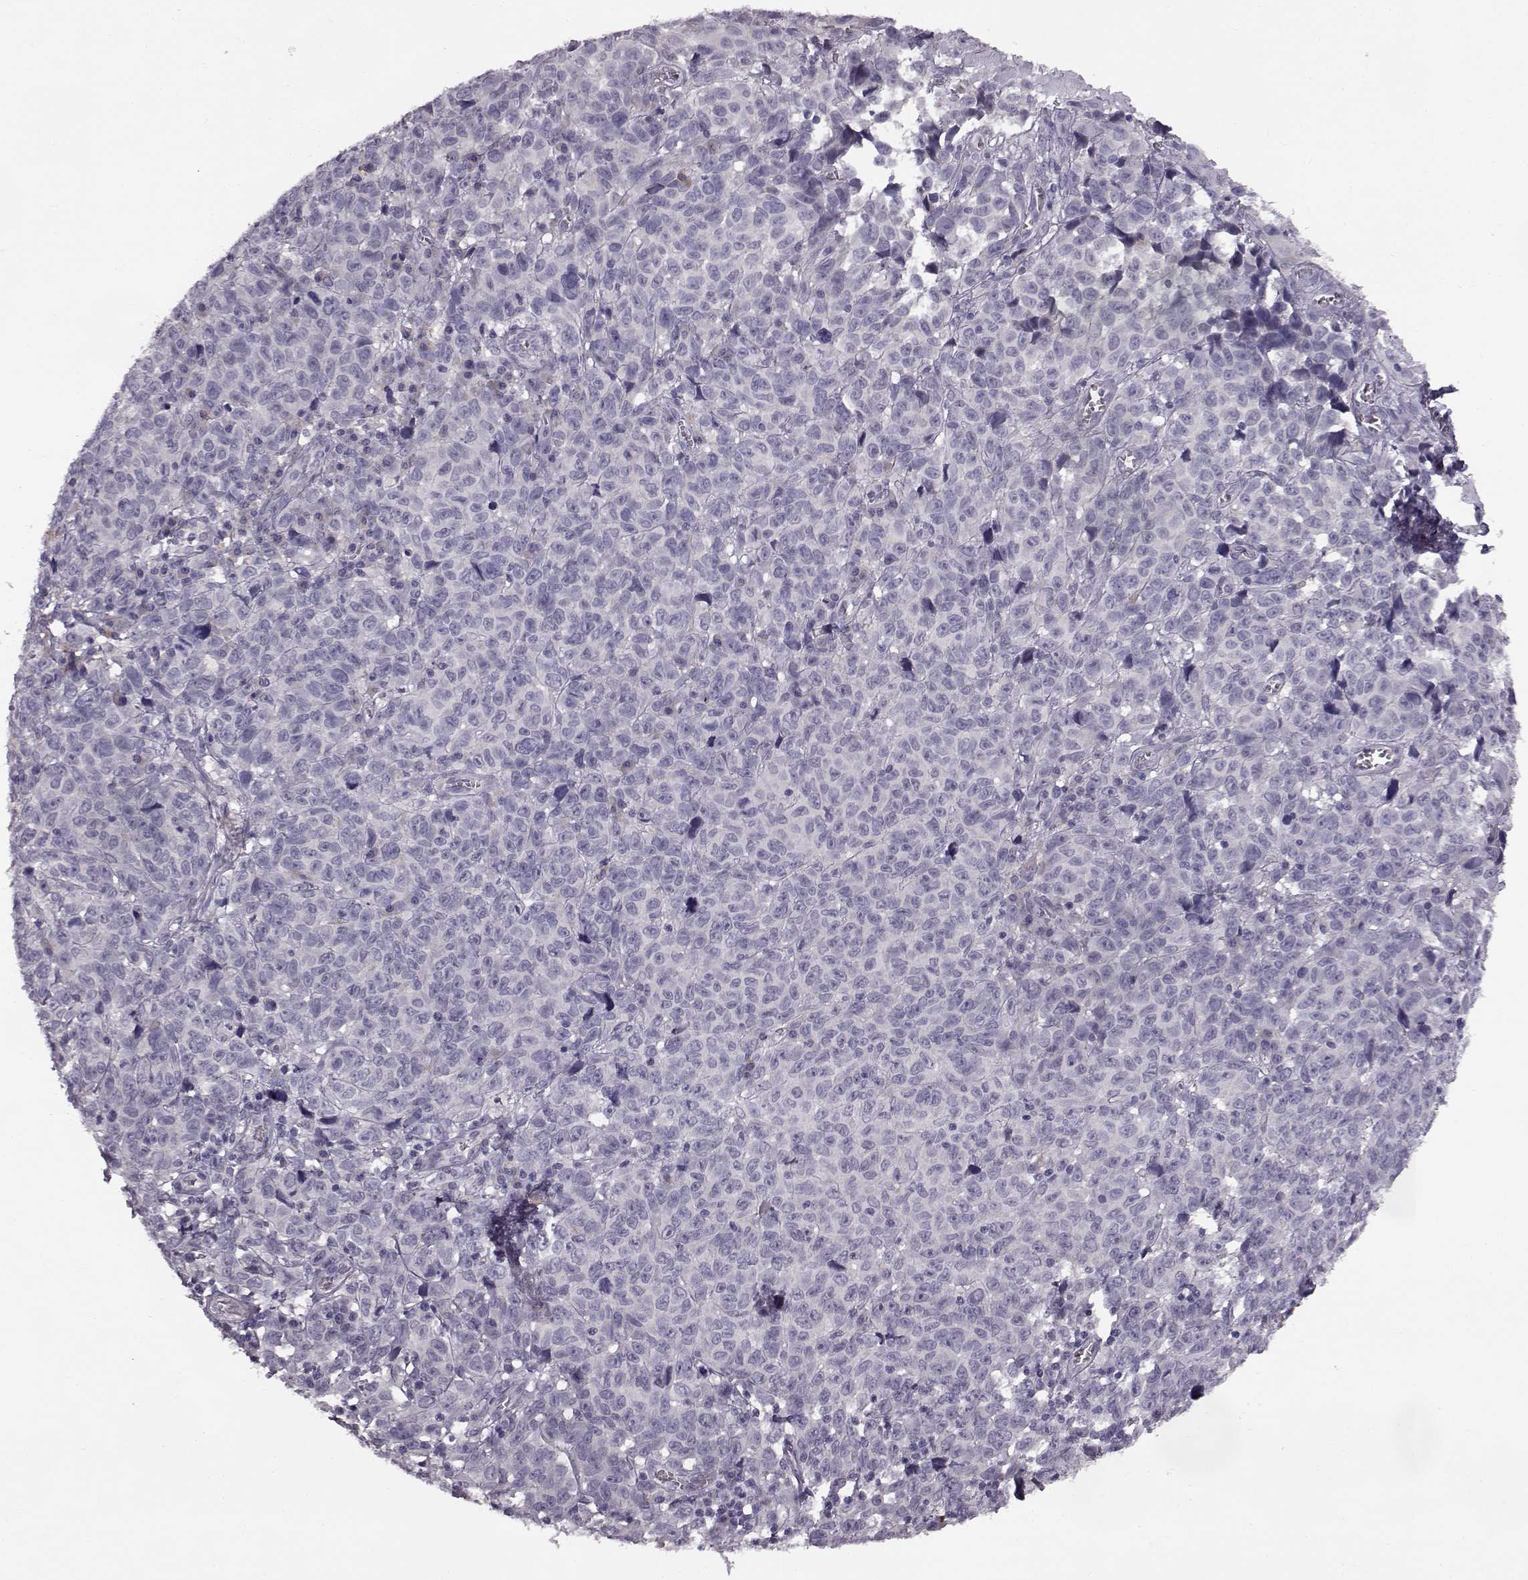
{"staining": {"intensity": "negative", "quantity": "none", "location": "none"}, "tissue": "melanoma", "cell_type": "Tumor cells", "image_type": "cancer", "snomed": [{"axis": "morphology", "description": "Malignant melanoma, NOS"}, {"axis": "topography", "description": "Vulva, labia, clitoris and Bartholin´s gland, NO"}], "caption": "Immunohistochemical staining of melanoma reveals no significant expression in tumor cells.", "gene": "SPAG17", "patient": {"sex": "female", "age": 75}}